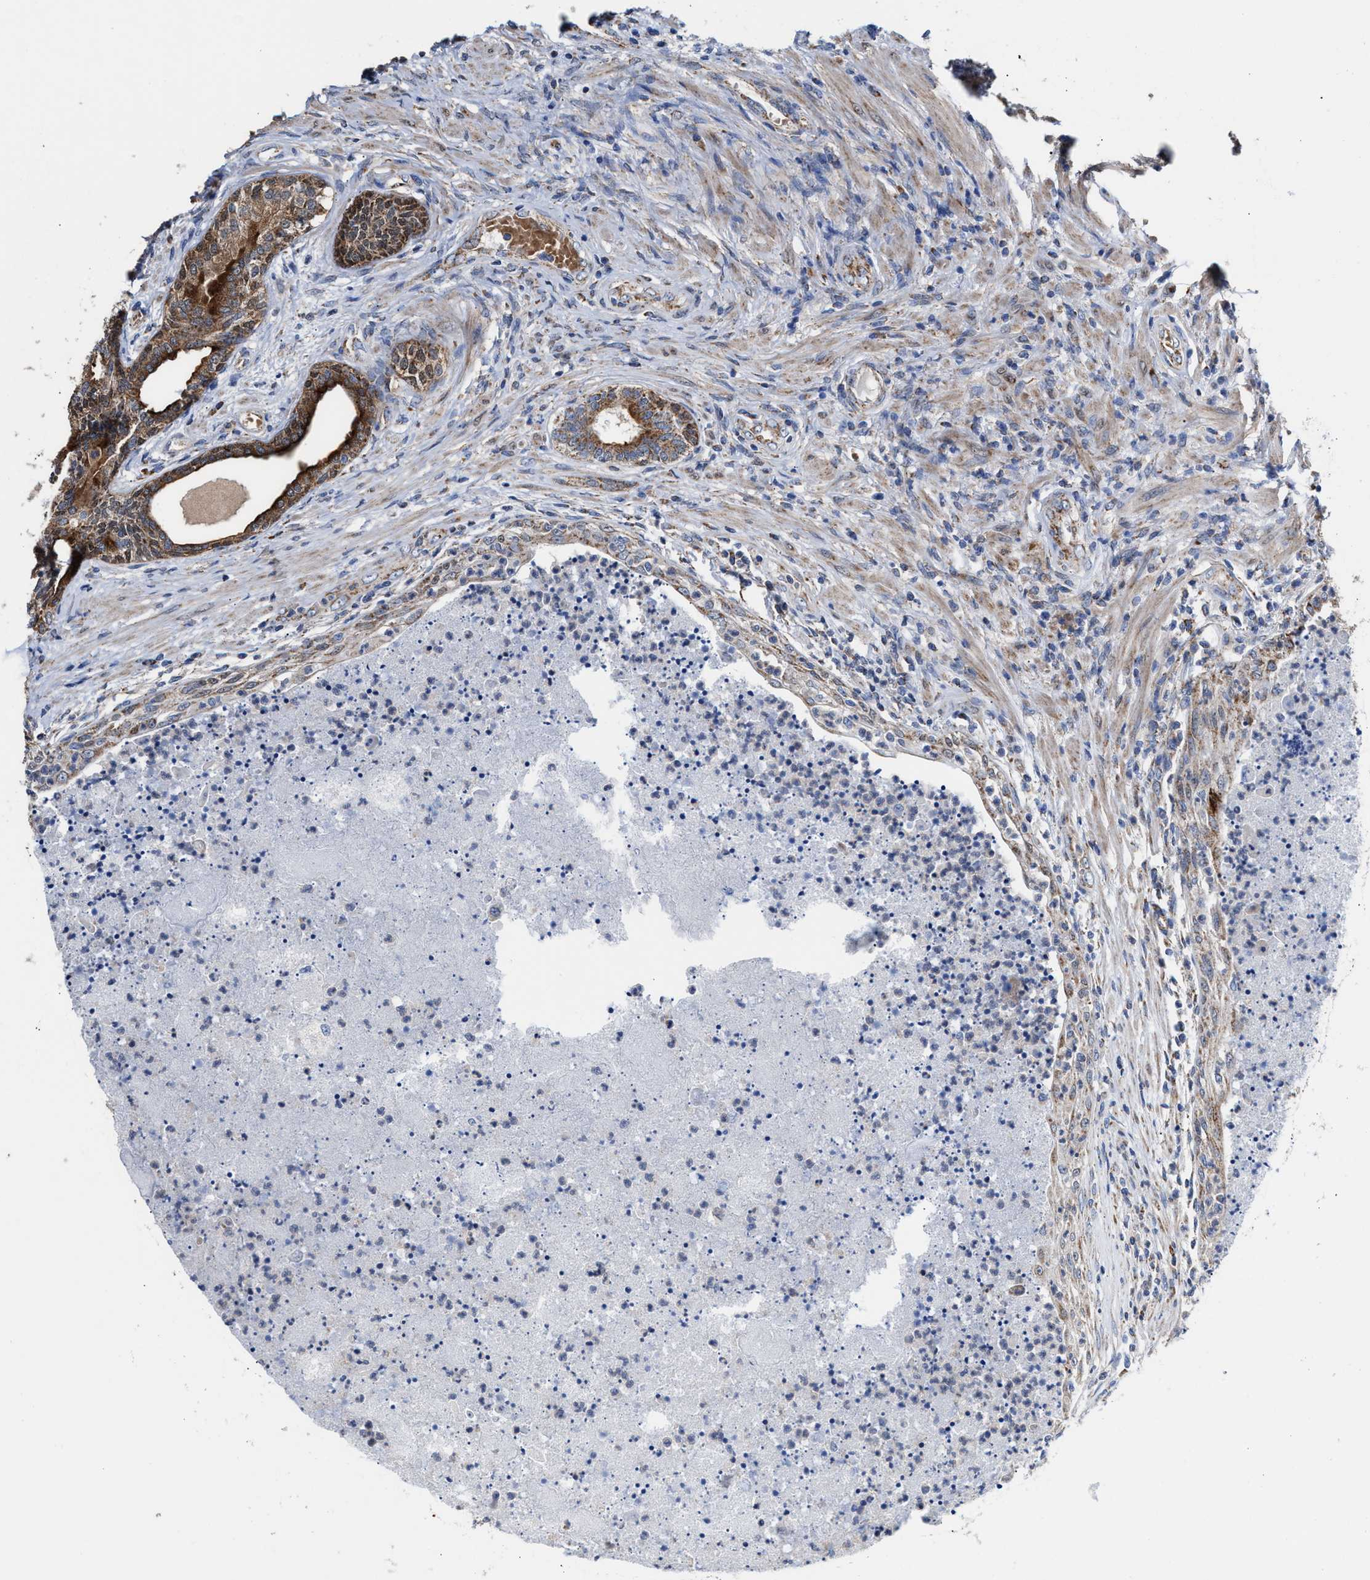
{"staining": {"intensity": "moderate", "quantity": ">75%", "location": "cytoplasmic/membranous"}, "tissue": "prostate", "cell_type": "Glandular cells", "image_type": "normal", "snomed": [{"axis": "morphology", "description": "Normal tissue, NOS"}, {"axis": "topography", "description": "Prostate"}], "caption": "High-power microscopy captured an immunohistochemistry photomicrograph of benign prostate, revealing moderate cytoplasmic/membranous expression in about >75% of glandular cells.", "gene": "MECR", "patient": {"sex": "male", "age": 76}}